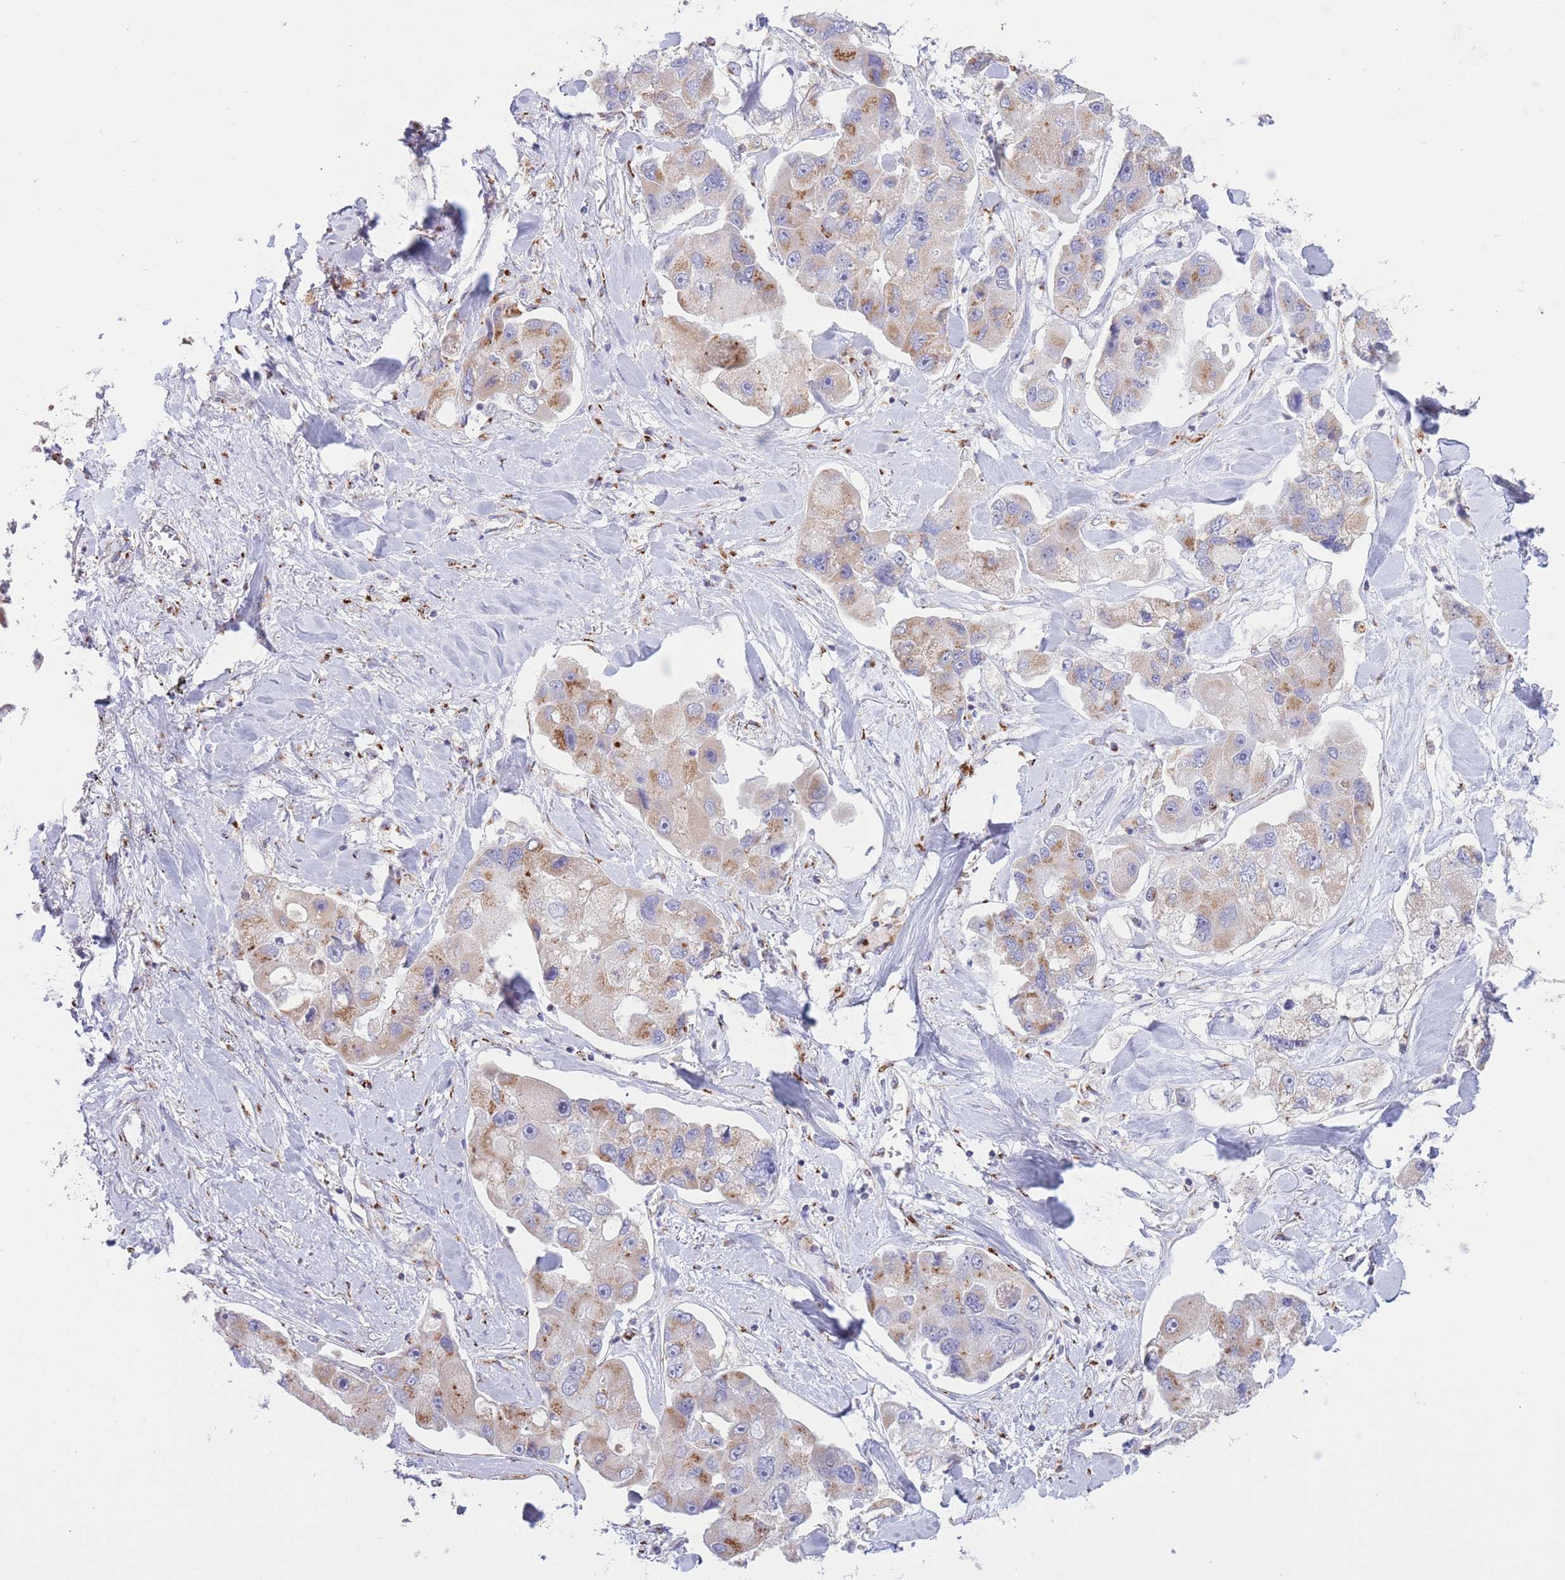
{"staining": {"intensity": "weak", "quantity": "25%-75%", "location": "cytoplasmic/membranous"}, "tissue": "lung cancer", "cell_type": "Tumor cells", "image_type": "cancer", "snomed": [{"axis": "morphology", "description": "Adenocarcinoma, NOS"}, {"axis": "topography", "description": "Lung"}], "caption": "An immunohistochemistry photomicrograph of neoplastic tissue is shown. Protein staining in brown shows weak cytoplasmic/membranous positivity in lung adenocarcinoma within tumor cells.", "gene": "MPND", "patient": {"sex": "female", "age": 54}}